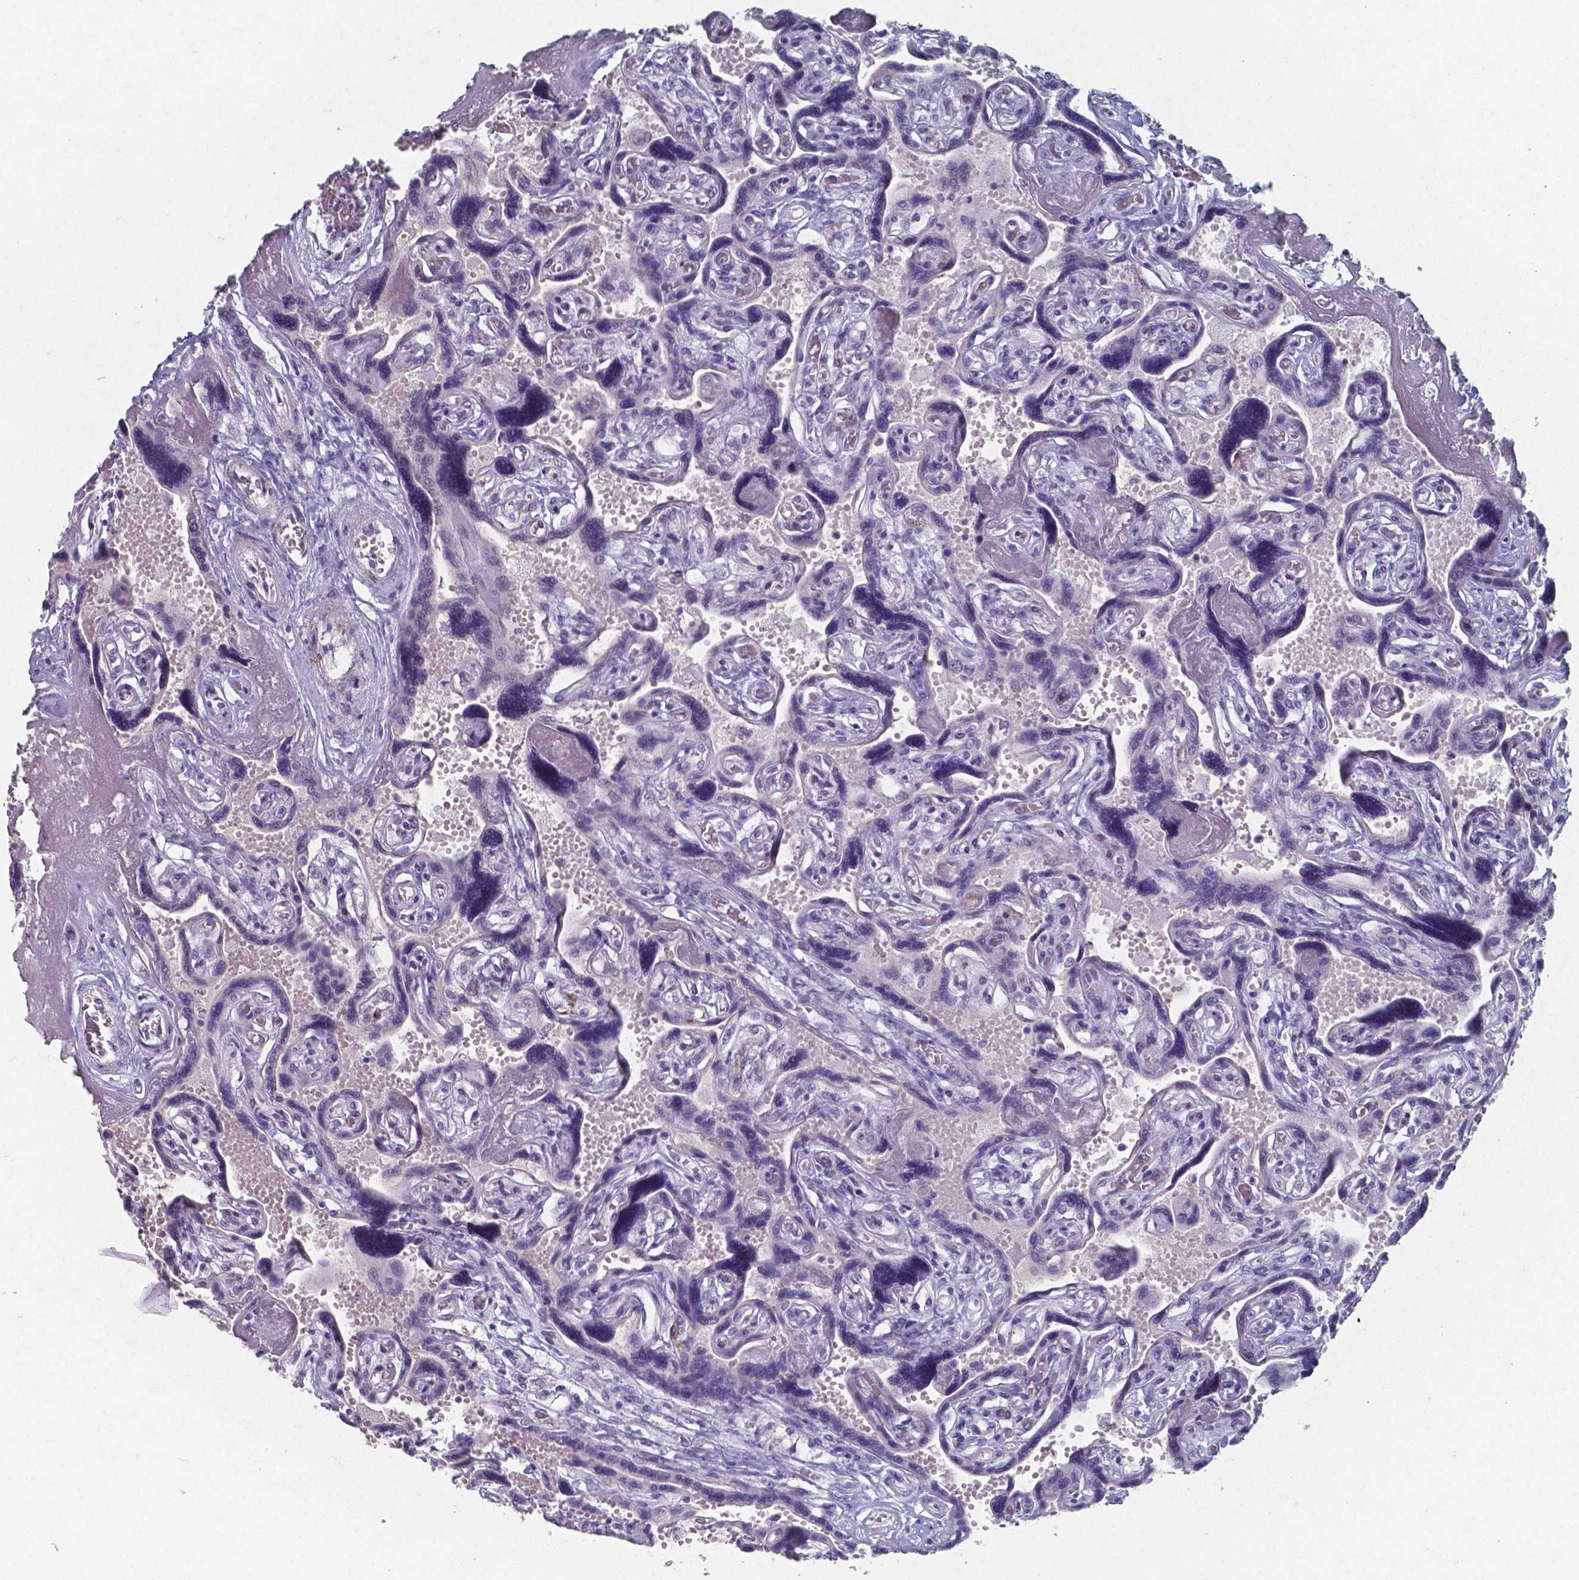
{"staining": {"intensity": "negative", "quantity": "none", "location": "none"}, "tissue": "placenta", "cell_type": "Decidual cells", "image_type": "normal", "snomed": [{"axis": "morphology", "description": "Normal tissue, NOS"}, {"axis": "topography", "description": "Placenta"}], "caption": "An immunohistochemistry (IHC) photomicrograph of normal placenta is shown. There is no staining in decidual cells of placenta. Nuclei are stained in blue.", "gene": "PLA2R1", "patient": {"sex": "female", "age": 32}}